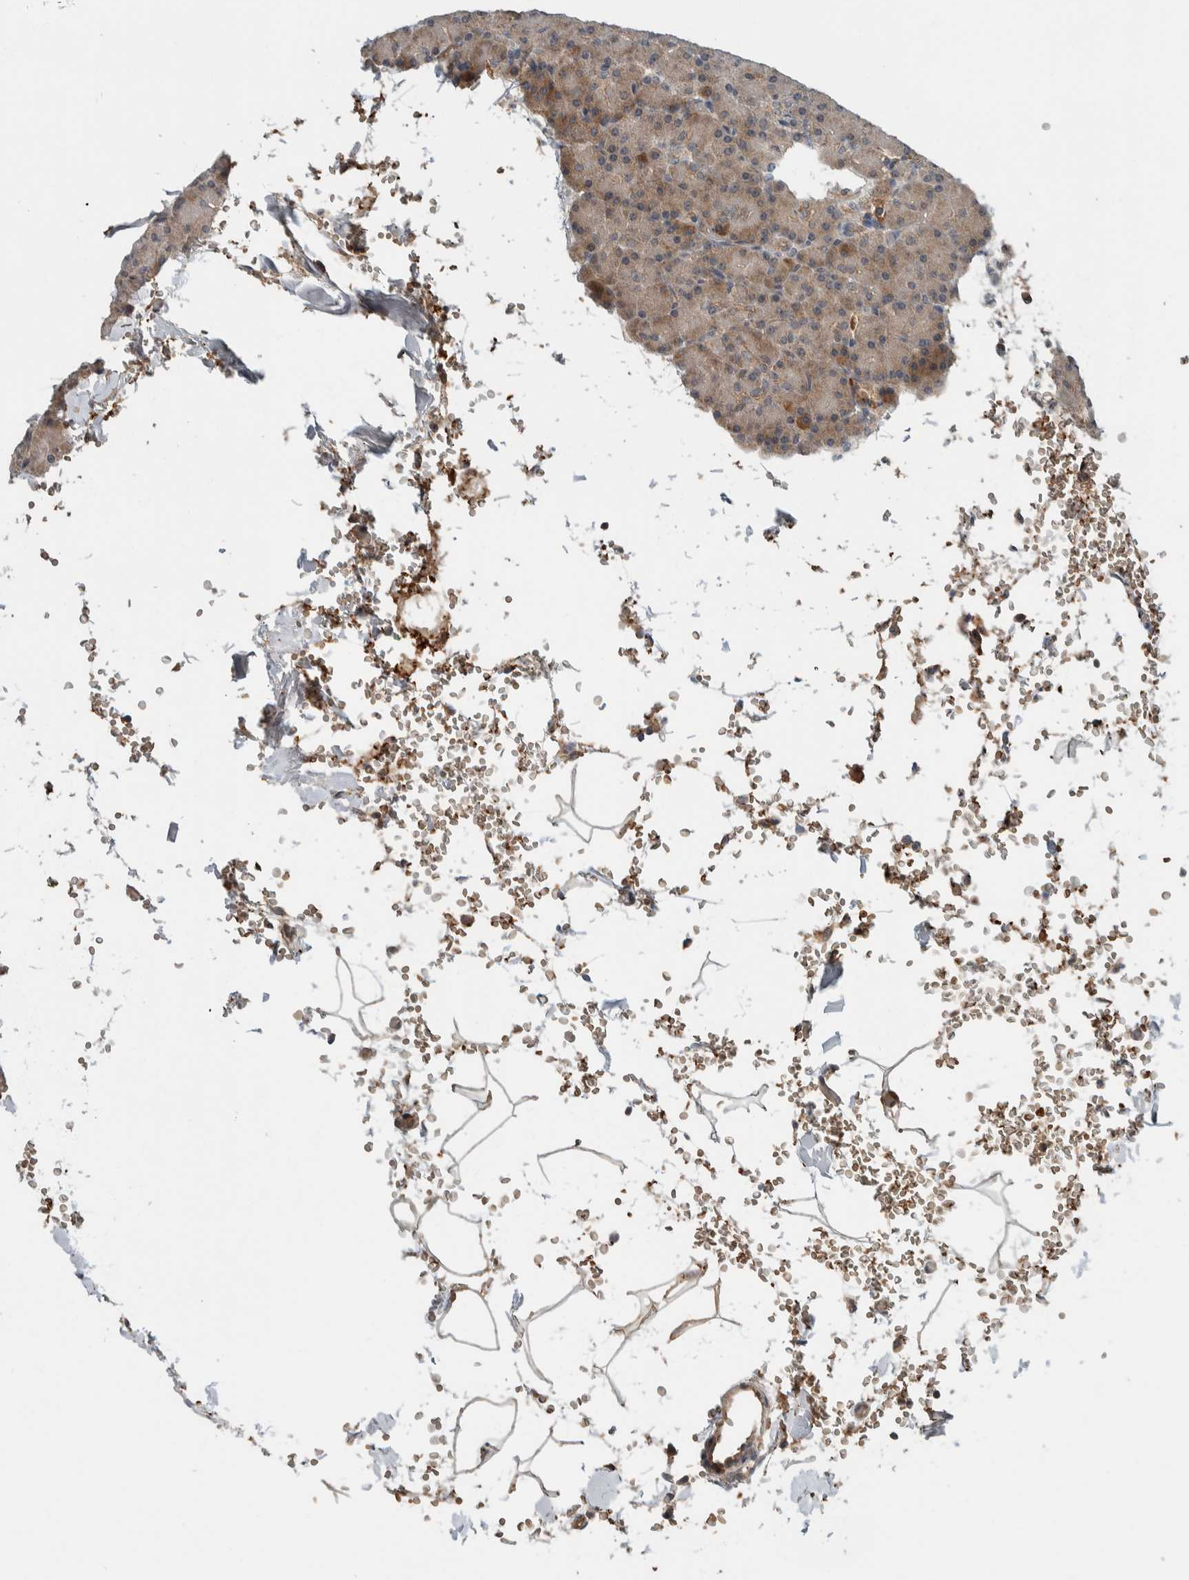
{"staining": {"intensity": "strong", "quantity": "<25%", "location": "cytoplasmic/membranous"}, "tissue": "pancreas", "cell_type": "Exocrine glandular cells", "image_type": "normal", "snomed": [{"axis": "morphology", "description": "Normal tissue, NOS"}, {"axis": "topography", "description": "Pancreas"}], "caption": "Exocrine glandular cells display strong cytoplasmic/membranous staining in approximately <25% of cells in unremarkable pancreas. (DAB (3,3'-diaminobenzidine) = brown stain, brightfield microscopy at high magnification).", "gene": "ARMC7", "patient": {"sex": "female", "age": 43}}